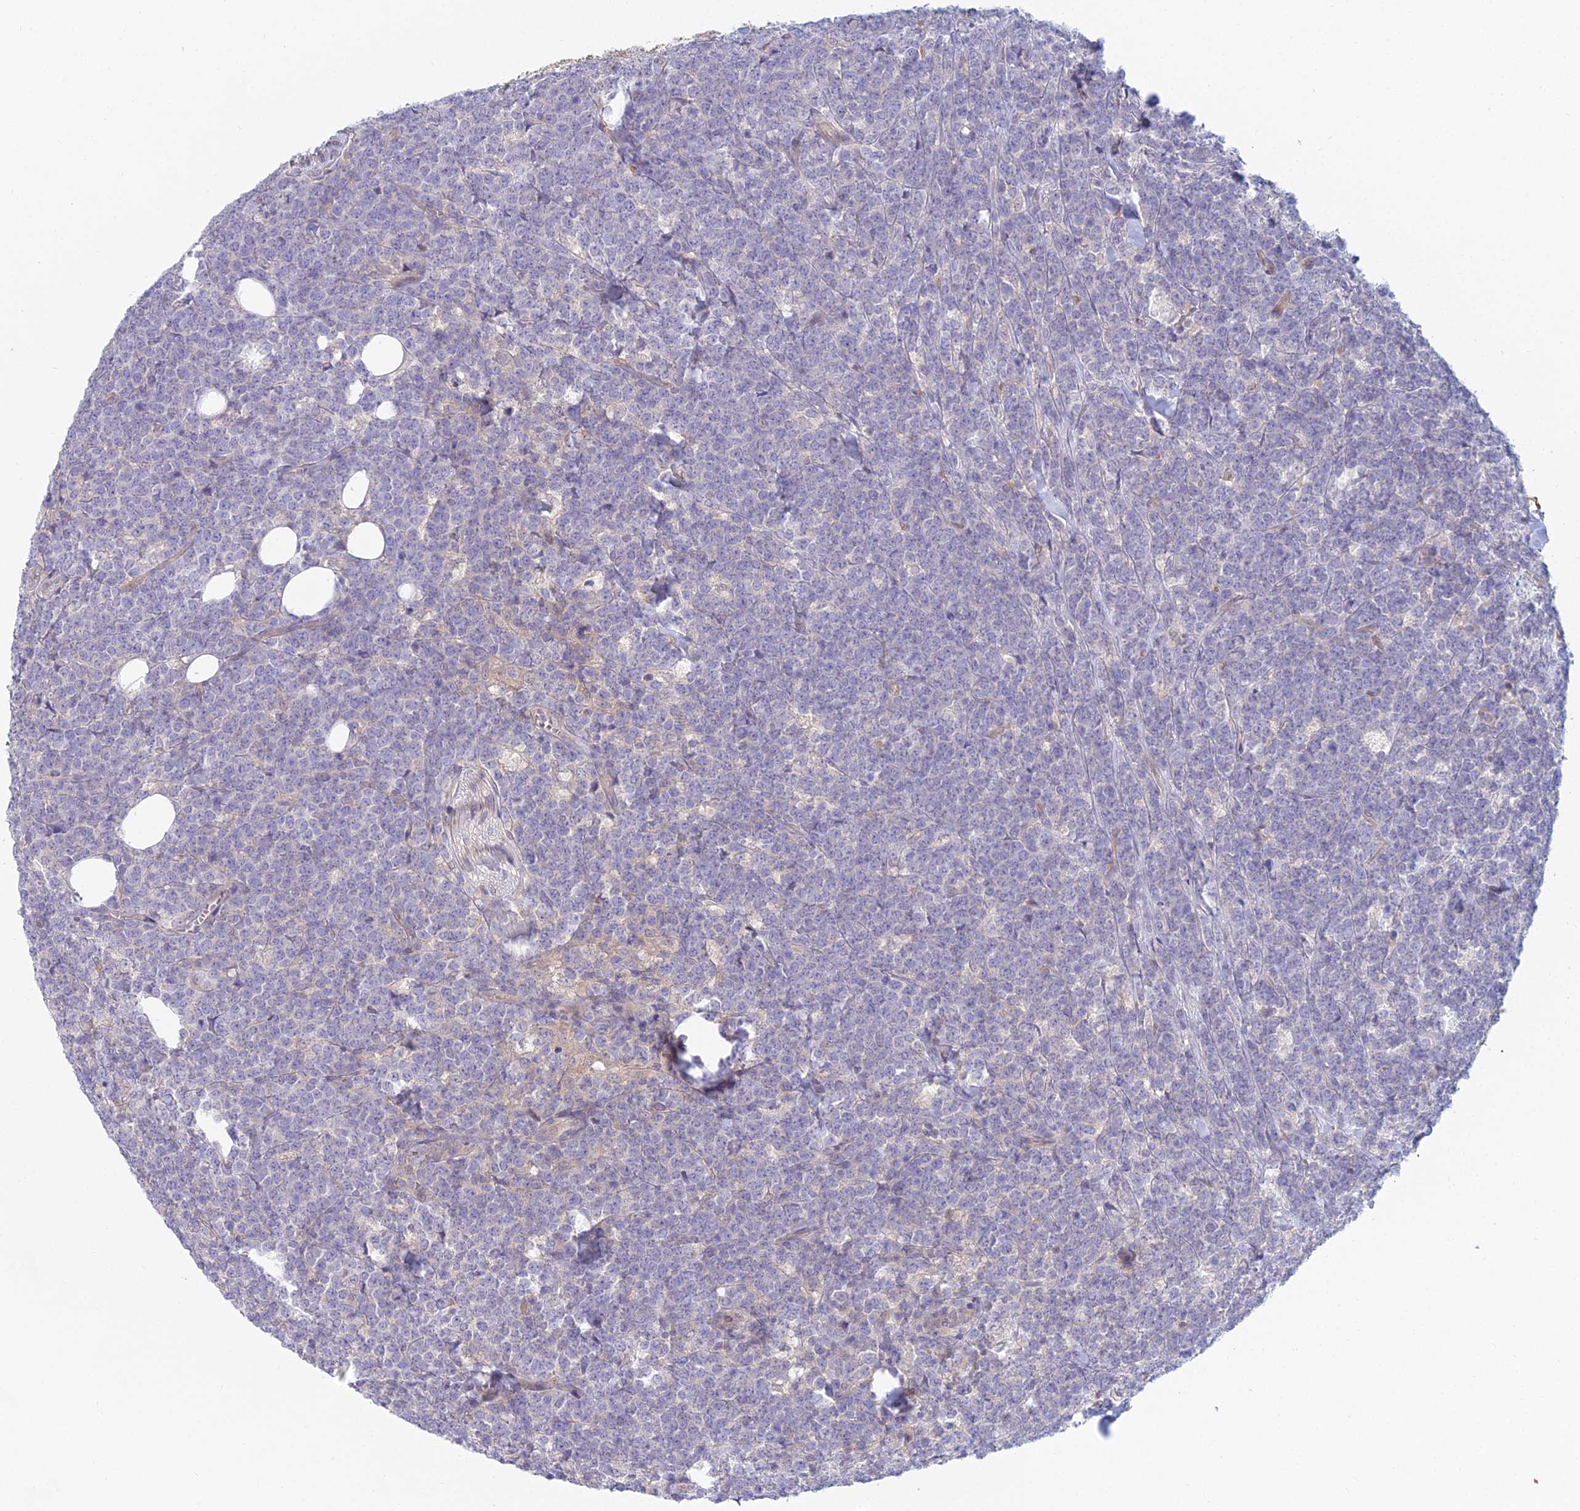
{"staining": {"intensity": "negative", "quantity": "none", "location": "none"}, "tissue": "lymphoma", "cell_type": "Tumor cells", "image_type": "cancer", "snomed": [{"axis": "morphology", "description": "Malignant lymphoma, non-Hodgkin's type, High grade"}, {"axis": "topography", "description": "Small intestine"}], "caption": "Protein analysis of high-grade malignant lymphoma, non-Hodgkin's type reveals no significant expression in tumor cells. (DAB (3,3'-diaminobenzidine) immunohistochemistry (IHC), high magnification).", "gene": "METTL26", "patient": {"sex": "male", "age": 8}}